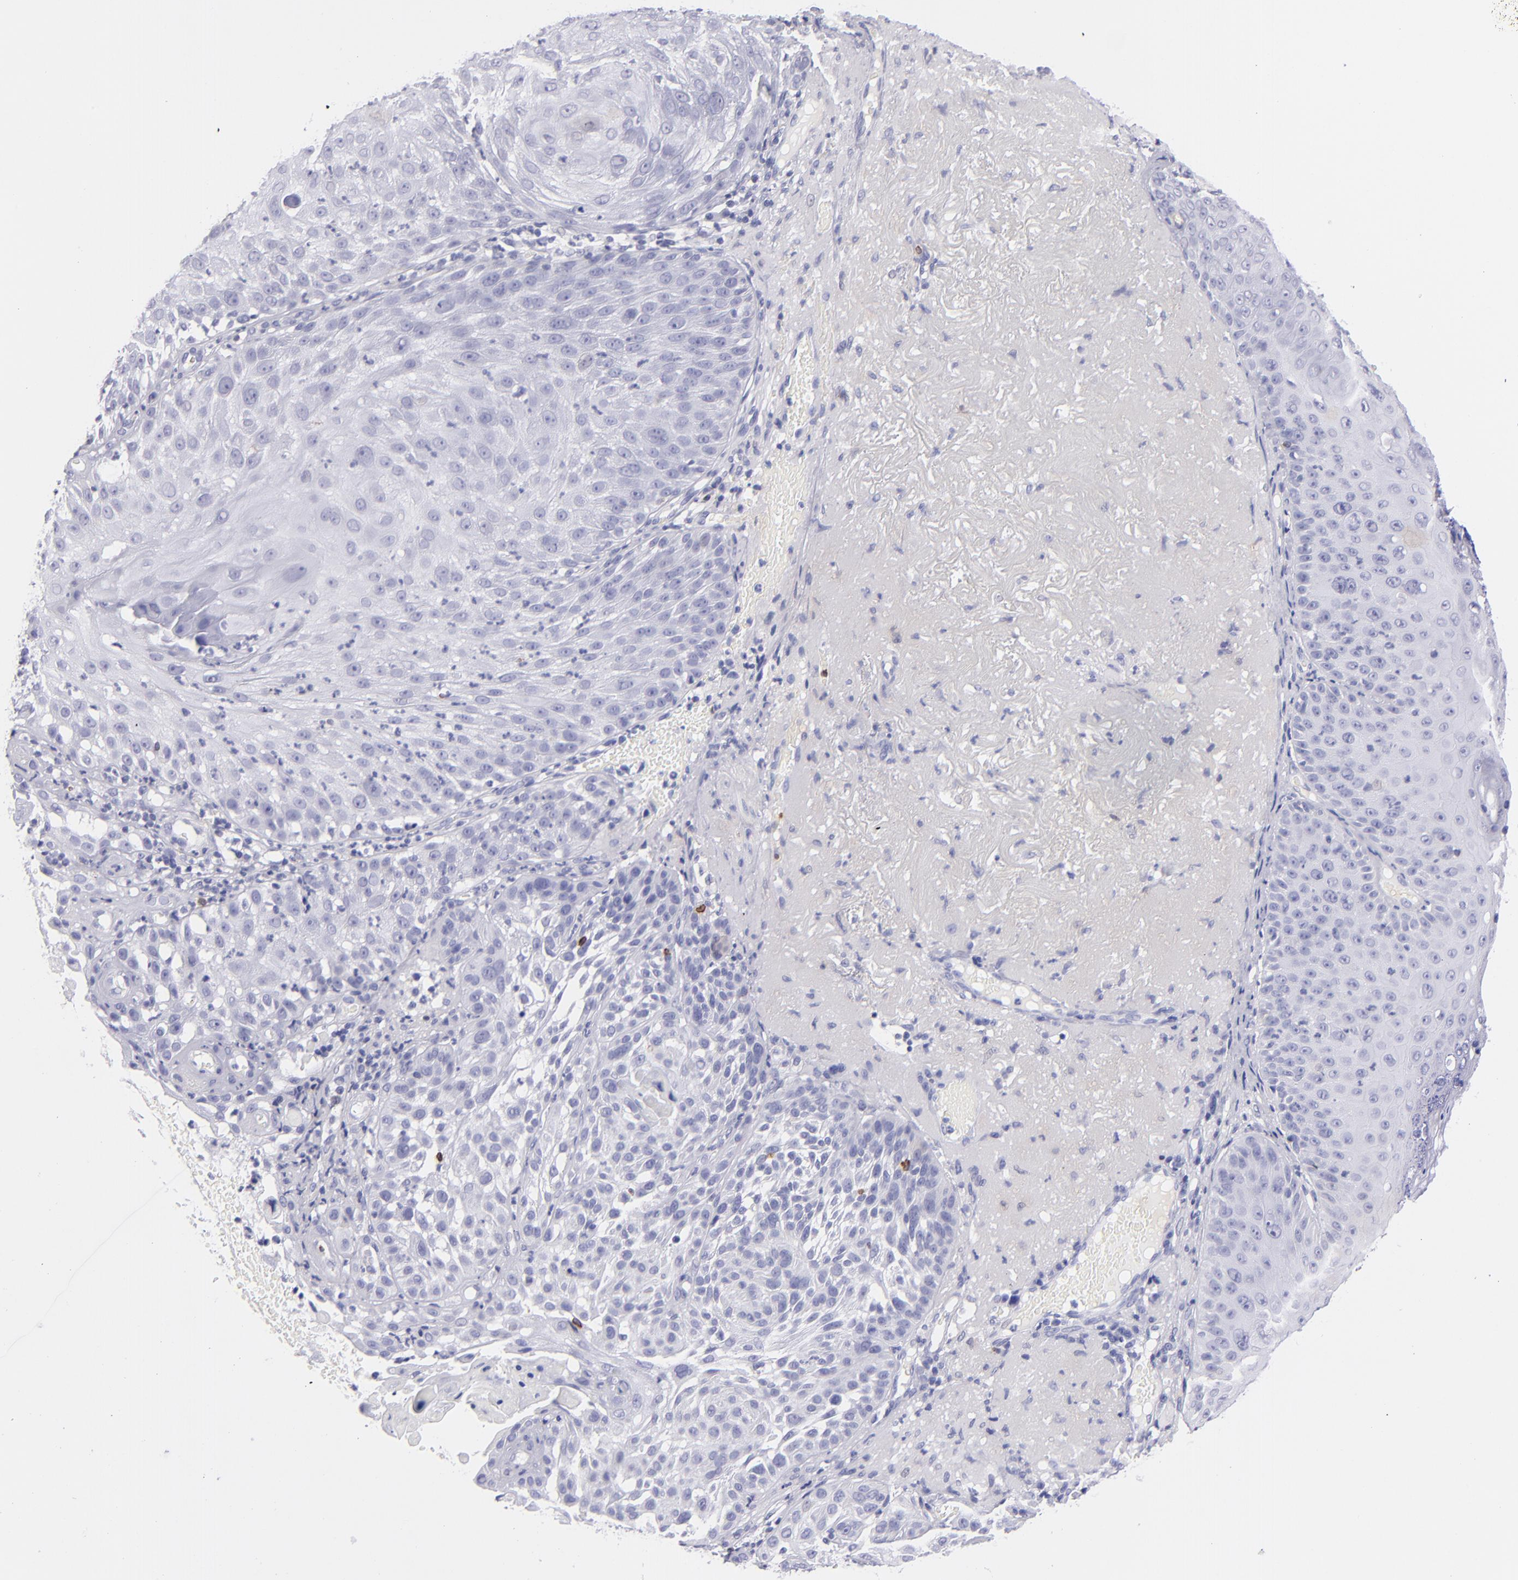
{"staining": {"intensity": "negative", "quantity": "none", "location": "none"}, "tissue": "skin cancer", "cell_type": "Tumor cells", "image_type": "cancer", "snomed": [{"axis": "morphology", "description": "Squamous cell carcinoma, NOS"}, {"axis": "topography", "description": "Skin"}], "caption": "The micrograph displays no staining of tumor cells in squamous cell carcinoma (skin). (Stains: DAB immunohistochemistry with hematoxylin counter stain, Microscopy: brightfield microscopy at high magnification).", "gene": "PRF1", "patient": {"sex": "female", "age": 89}}